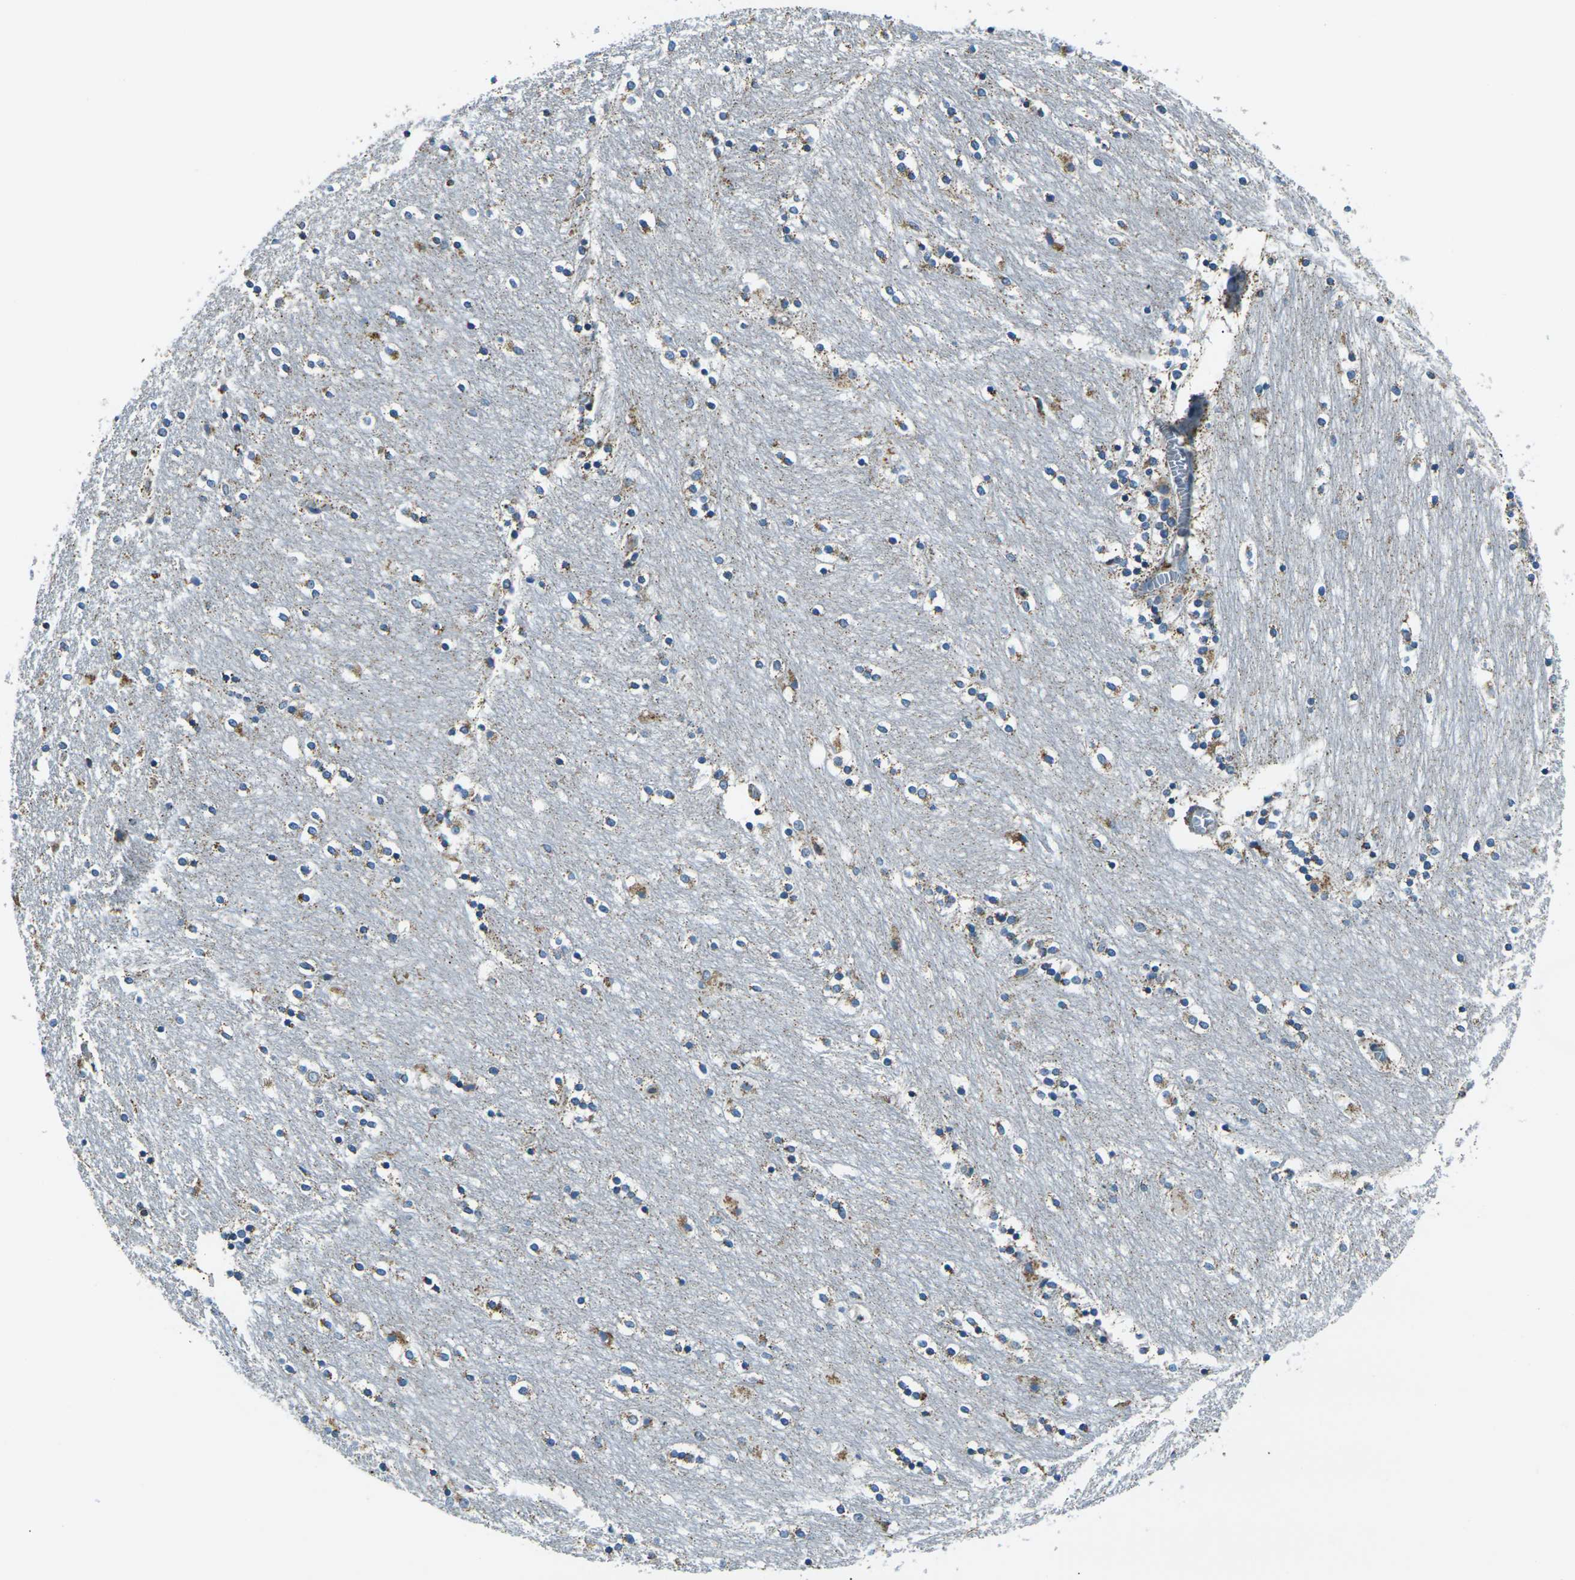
{"staining": {"intensity": "moderate", "quantity": "25%-75%", "location": "cytoplasmic/membranous"}, "tissue": "caudate", "cell_type": "Glial cells", "image_type": "normal", "snomed": [{"axis": "morphology", "description": "Normal tissue, NOS"}, {"axis": "topography", "description": "Lateral ventricle wall"}], "caption": "Human caudate stained for a protein (brown) reveals moderate cytoplasmic/membranous positive staining in approximately 25%-75% of glial cells.", "gene": "IRF3", "patient": {"sex": "female", "age": 54}}